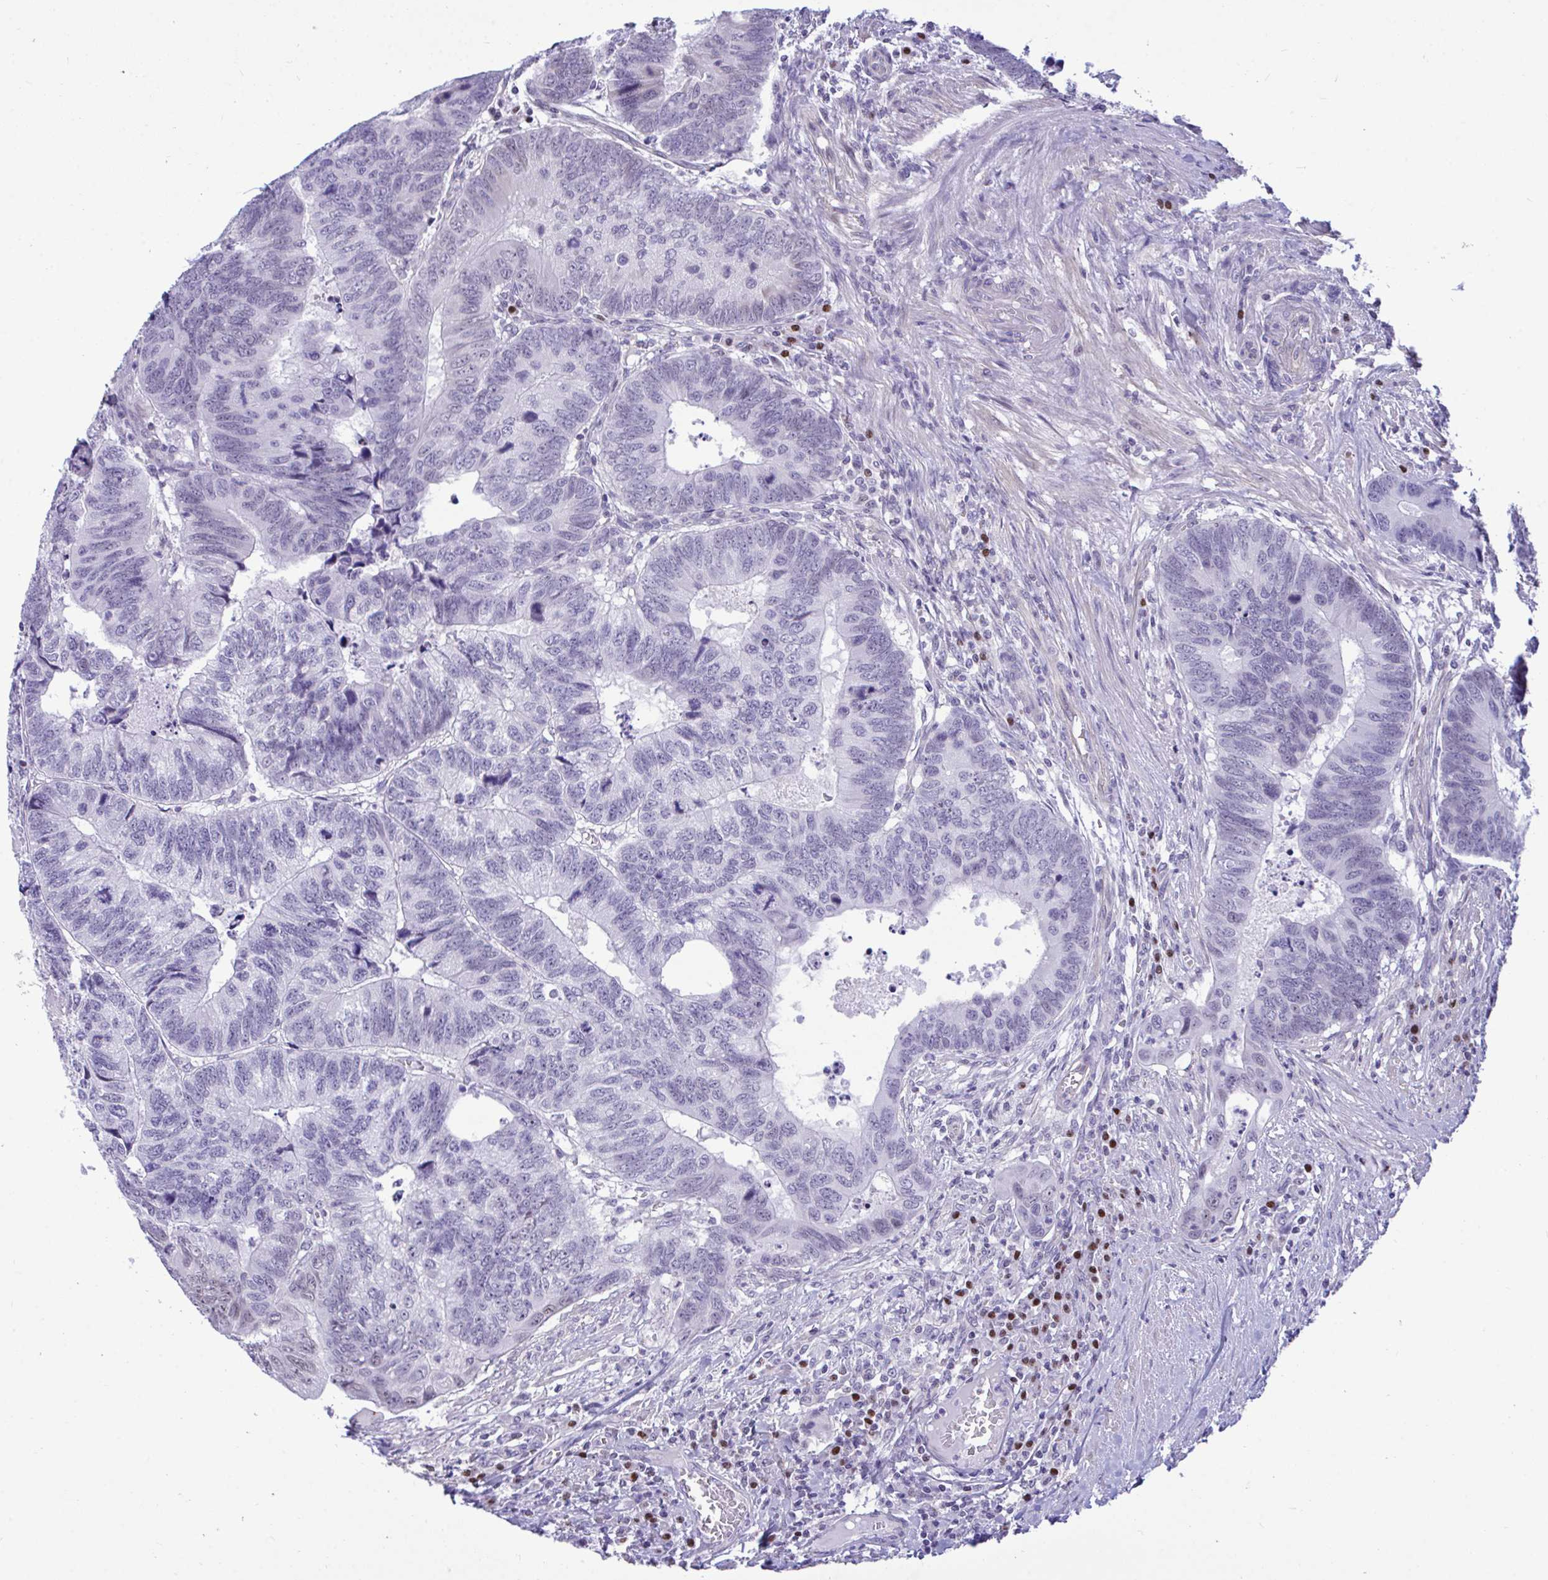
{"staining": {"intensity": "moderate", "quantity": "<25%", "location": "nuclear"}, "tissue": "colorectal cancer", "cell_type": "Tumor cells", "image_type": "cancer", "snomed": [{"axis": "morphology", "description": "Adenocarcinoma, NOS"}, {"axis": "topography", "description": "Colon"}], "caption": "Colorectal cancer stained for a protein (brown) reveals moderate nuclear positive expression in approximately <25% of tumor cells.", "gene": "SLC25A51", "patient": {"sex": "male", "age": 62}}